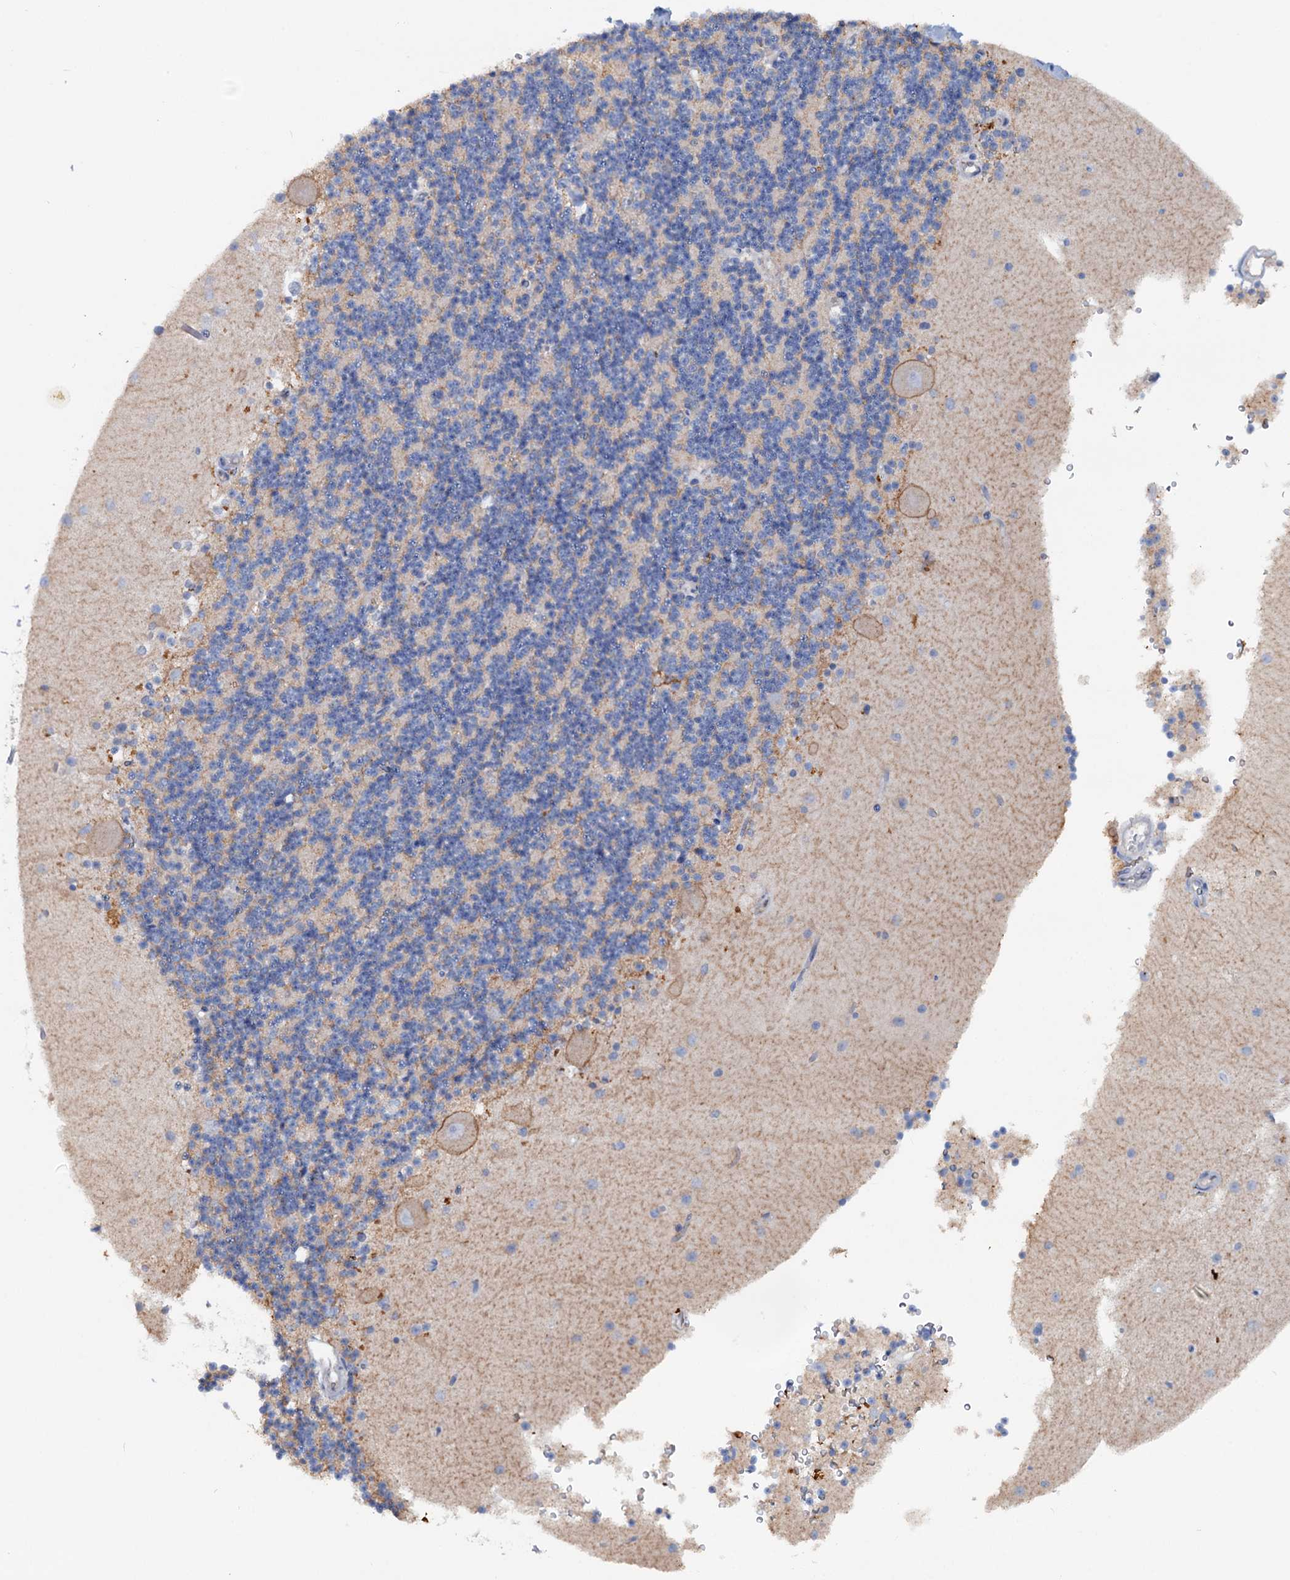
{"staining": {"intensity": "negative", "quantity": "none", "location": "none"}, "tissue": "cerebellum", "cell_type": "Cells in granular layer", "image_type": "normal", "snomed": [{"axis": "morphology", "description": "Normal tissue, NOS"}, {"axis": "topography", "description": "Cerebellum"}], "caption": "This image is of unremarkable cerebellum stained with immunohistochemistry to label a protein in brown with the nuclei are counter-stained blue. There is no positivity in cells in granular layer. Brightfield microscopy of immunohistochemistry (IHC) stained with DAB (3,3'-diaminobenzidine) (brown) and hematoxylin (blue), captured at high magnification.", "gene": "IL17RD", "patient": {"sex": "male", "age": 54}}